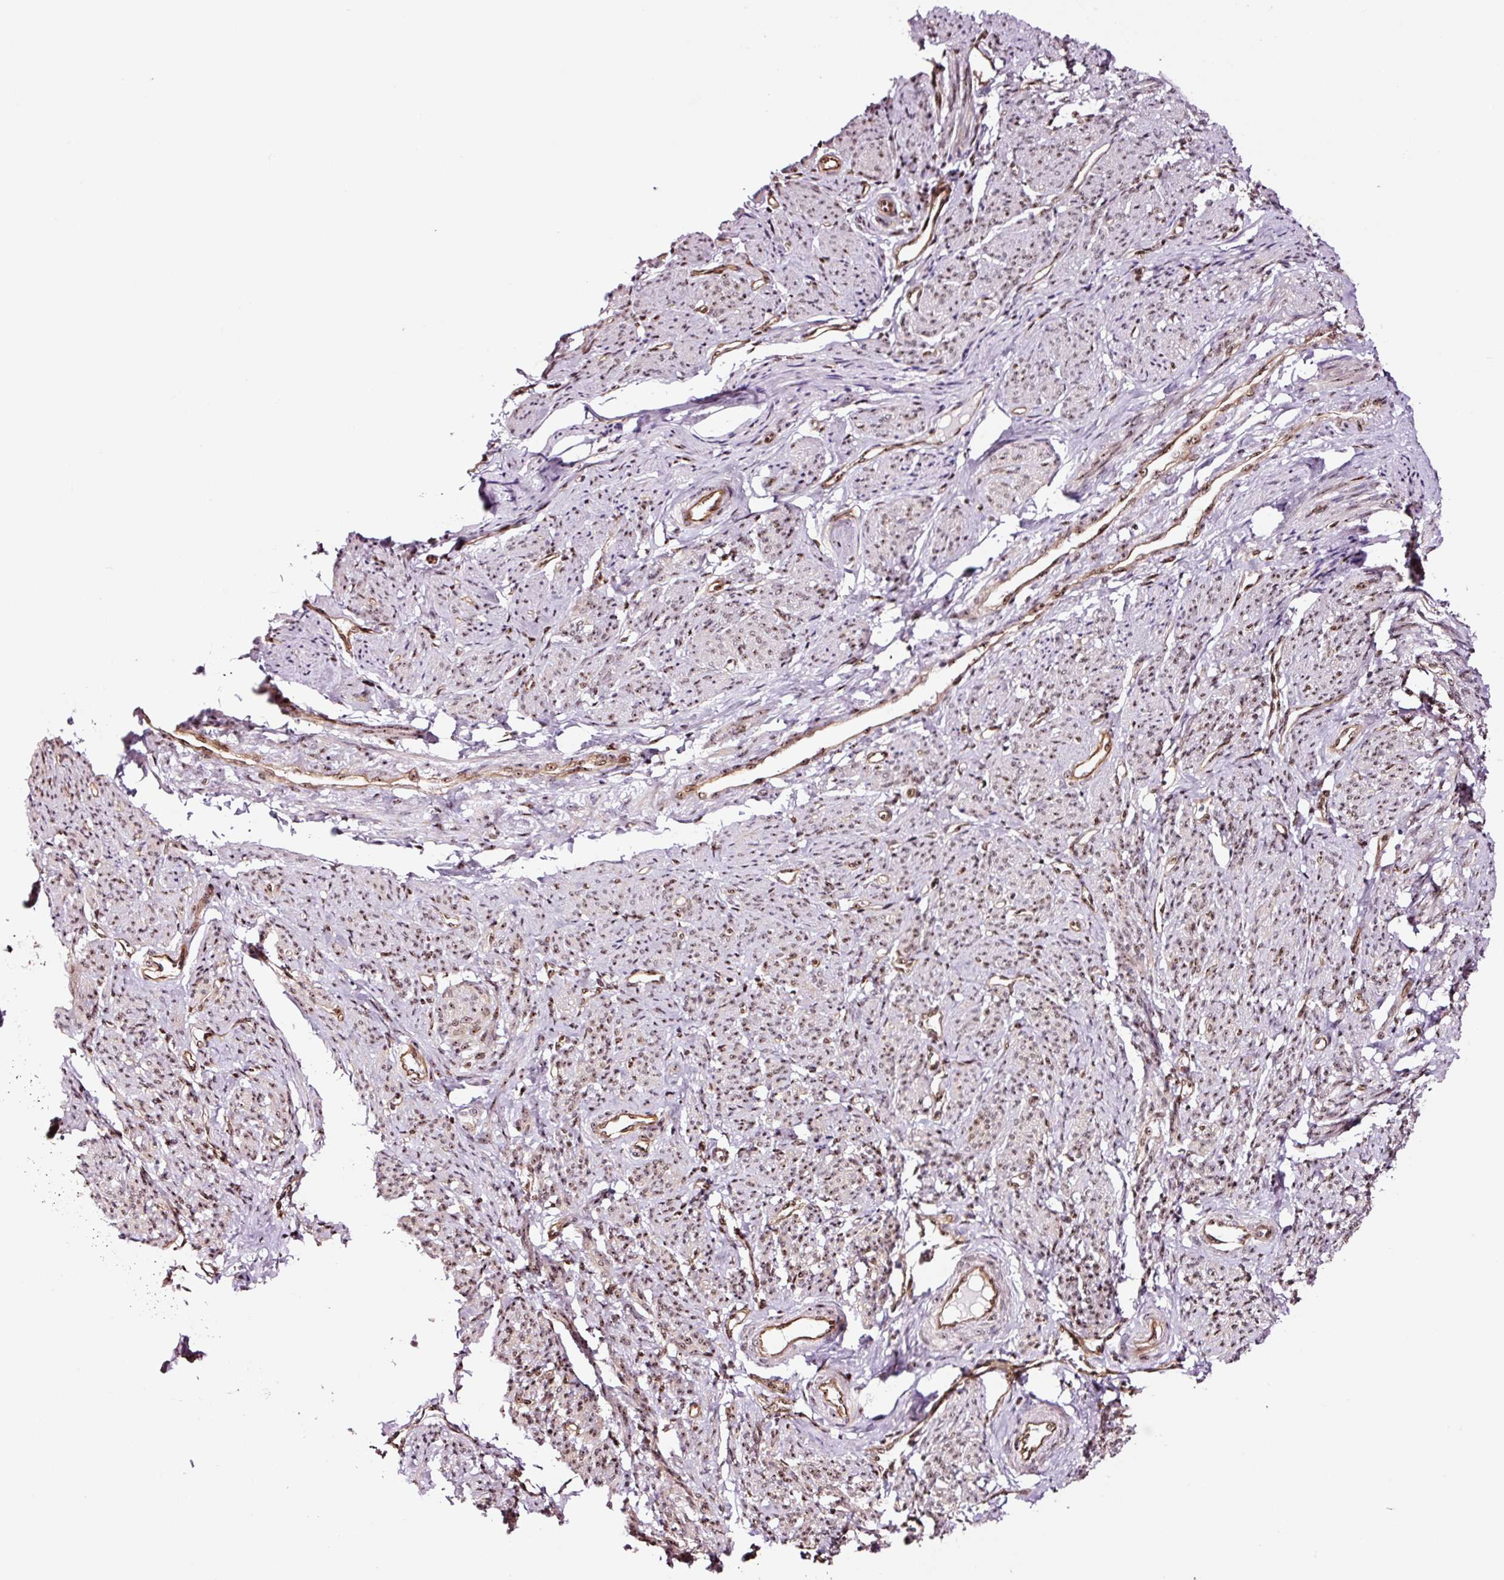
{"staining": {"intensity": "moderate", "quantity": ">75%", "location": "nuclear"}, "tissue": "smooth muscle", "cell_type": "Smooth muscle cells", "image_type": "normal", "snomed": [{"axis": "morphology", "description": "Normal tissue, NOS"}, {"axis": "topography", "description": "Smooth muscle"}], "caption": "The immunohistochemical stain highlights moderate nuclear staining in smooth muscle cells of normal smooth muscle.", "gene": "GNL3", "patient": {"sex": "female", "age": 65}}